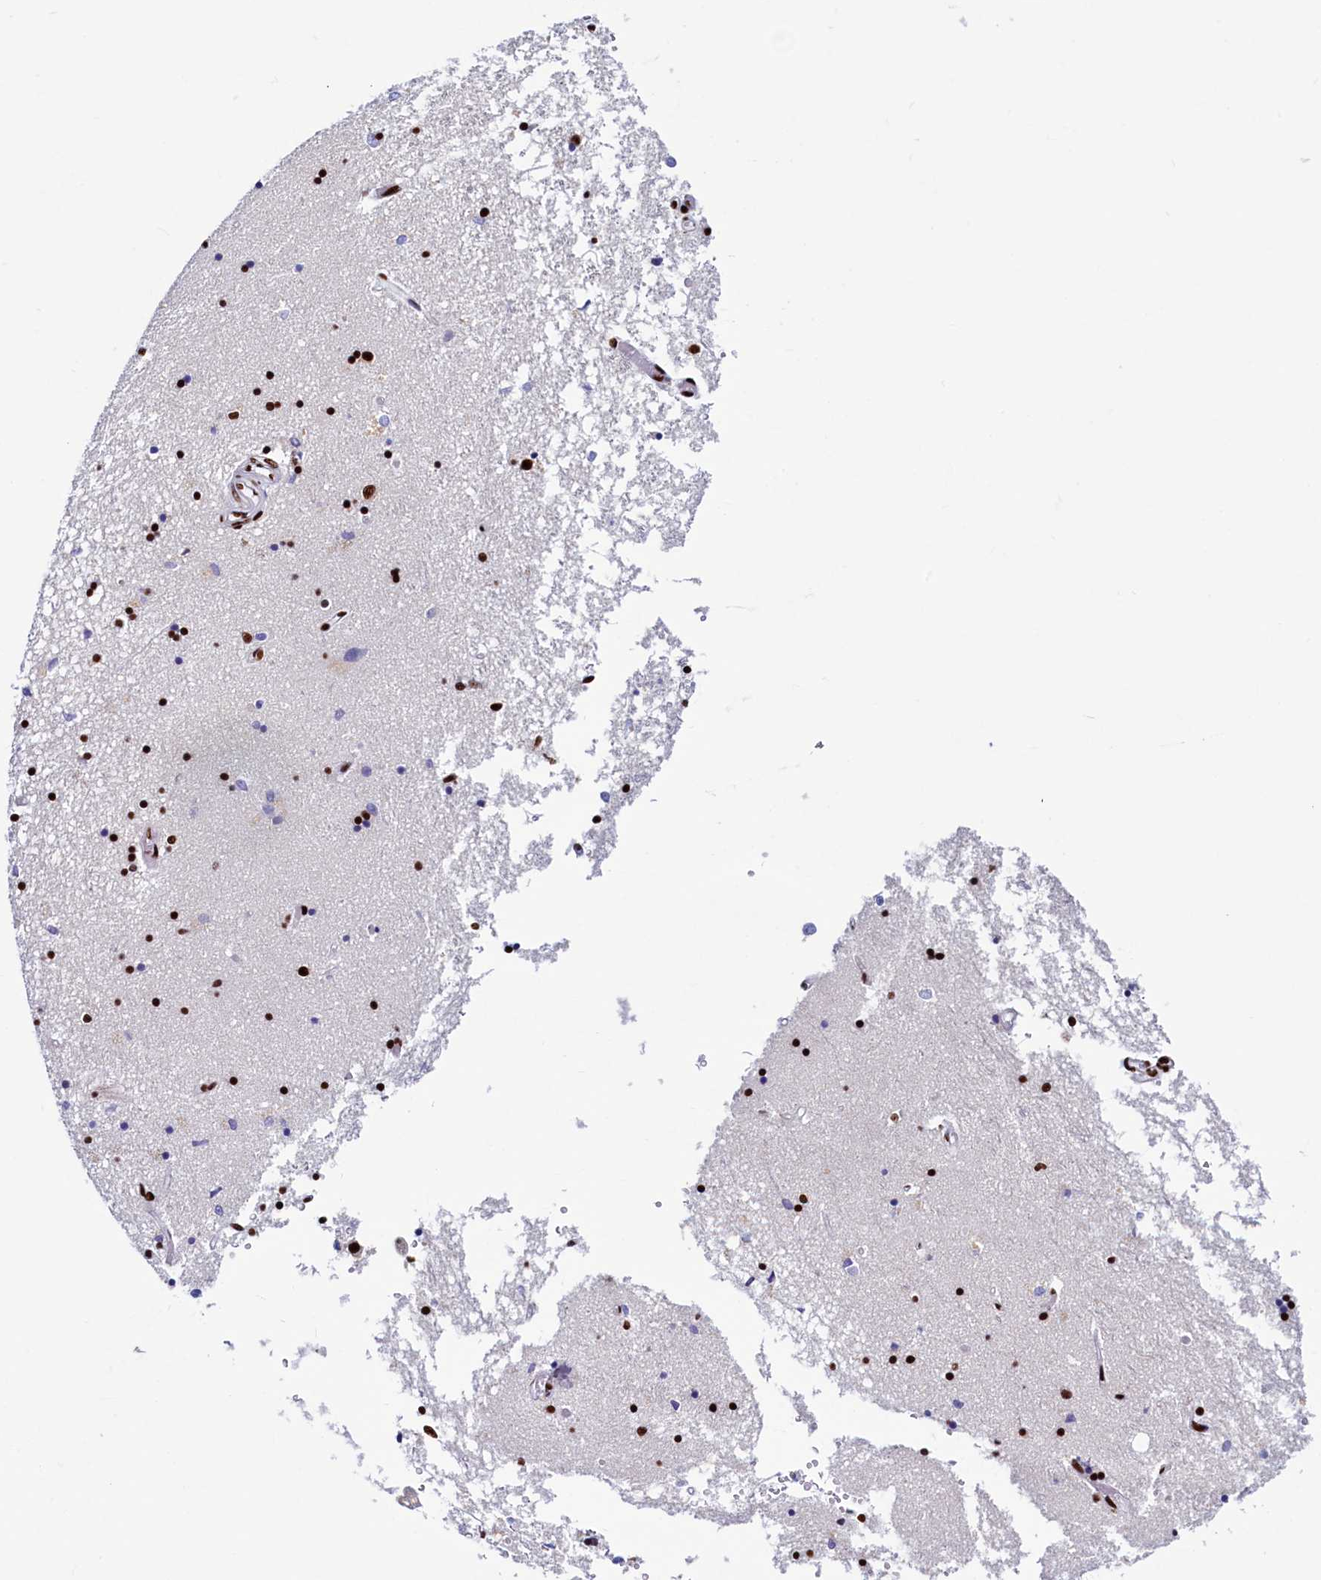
{"staining": {"intensity": "strong", "quantity": "<25%", "location": "nuclear"}, "tissue": "hippocampus", "cell_type": "Glial cells", "image_type": "normal", "snomed": [{"axis": "morphology", "description": "Normal tissue, NOS"}, {"axis": "topography", "description": "Hippocampus"}], "caption": "A high-resolution micrograph shows IHC staining of unremarkable hippocampus, which reveals strong nuclear positivity in approximately <25% of glial cells.", "gene": "SRRM2", "patient": {"sex": "male", "age": 70}}